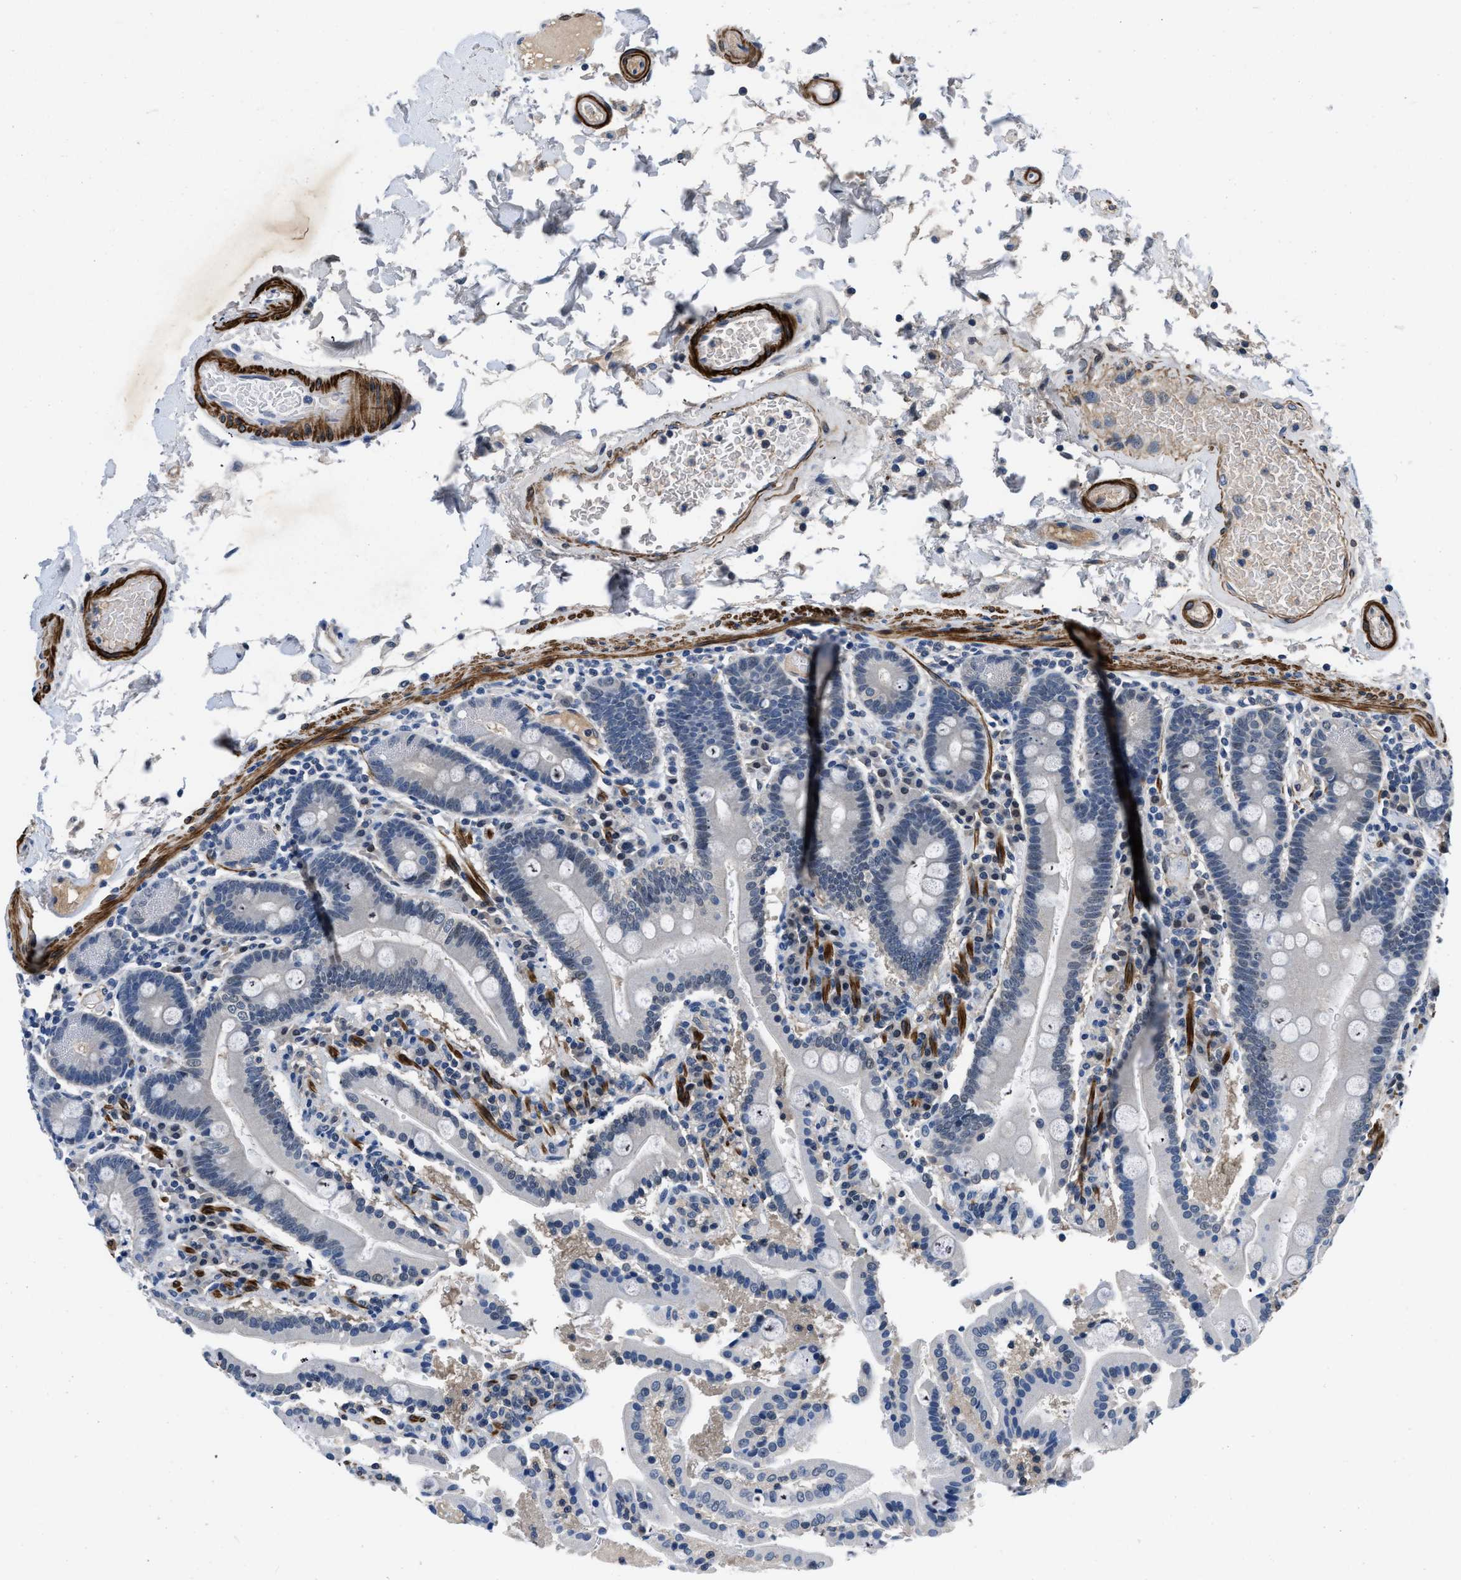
{"staining": {"intensity": "negative", "quantity": "none", "location": "none"}, "tissue": "duodenum", "cell_type": "Glandular cells", "image_type": "normal", "snomed": [{"axis": "morphology", "description": "Normal tissue, NOS"}, {"axis": "topography", "description": "Small intestine, NOS"}], "caption": "Glandular cells are negative for brown protein staining in normal duodenum. (Stains: DAB IHC with hematoxylin counter stain, Microscopy: brightfield microscopy at high magnification).", "gene": "LANCL2", "patient": {"sex": "female", "age": 71}}